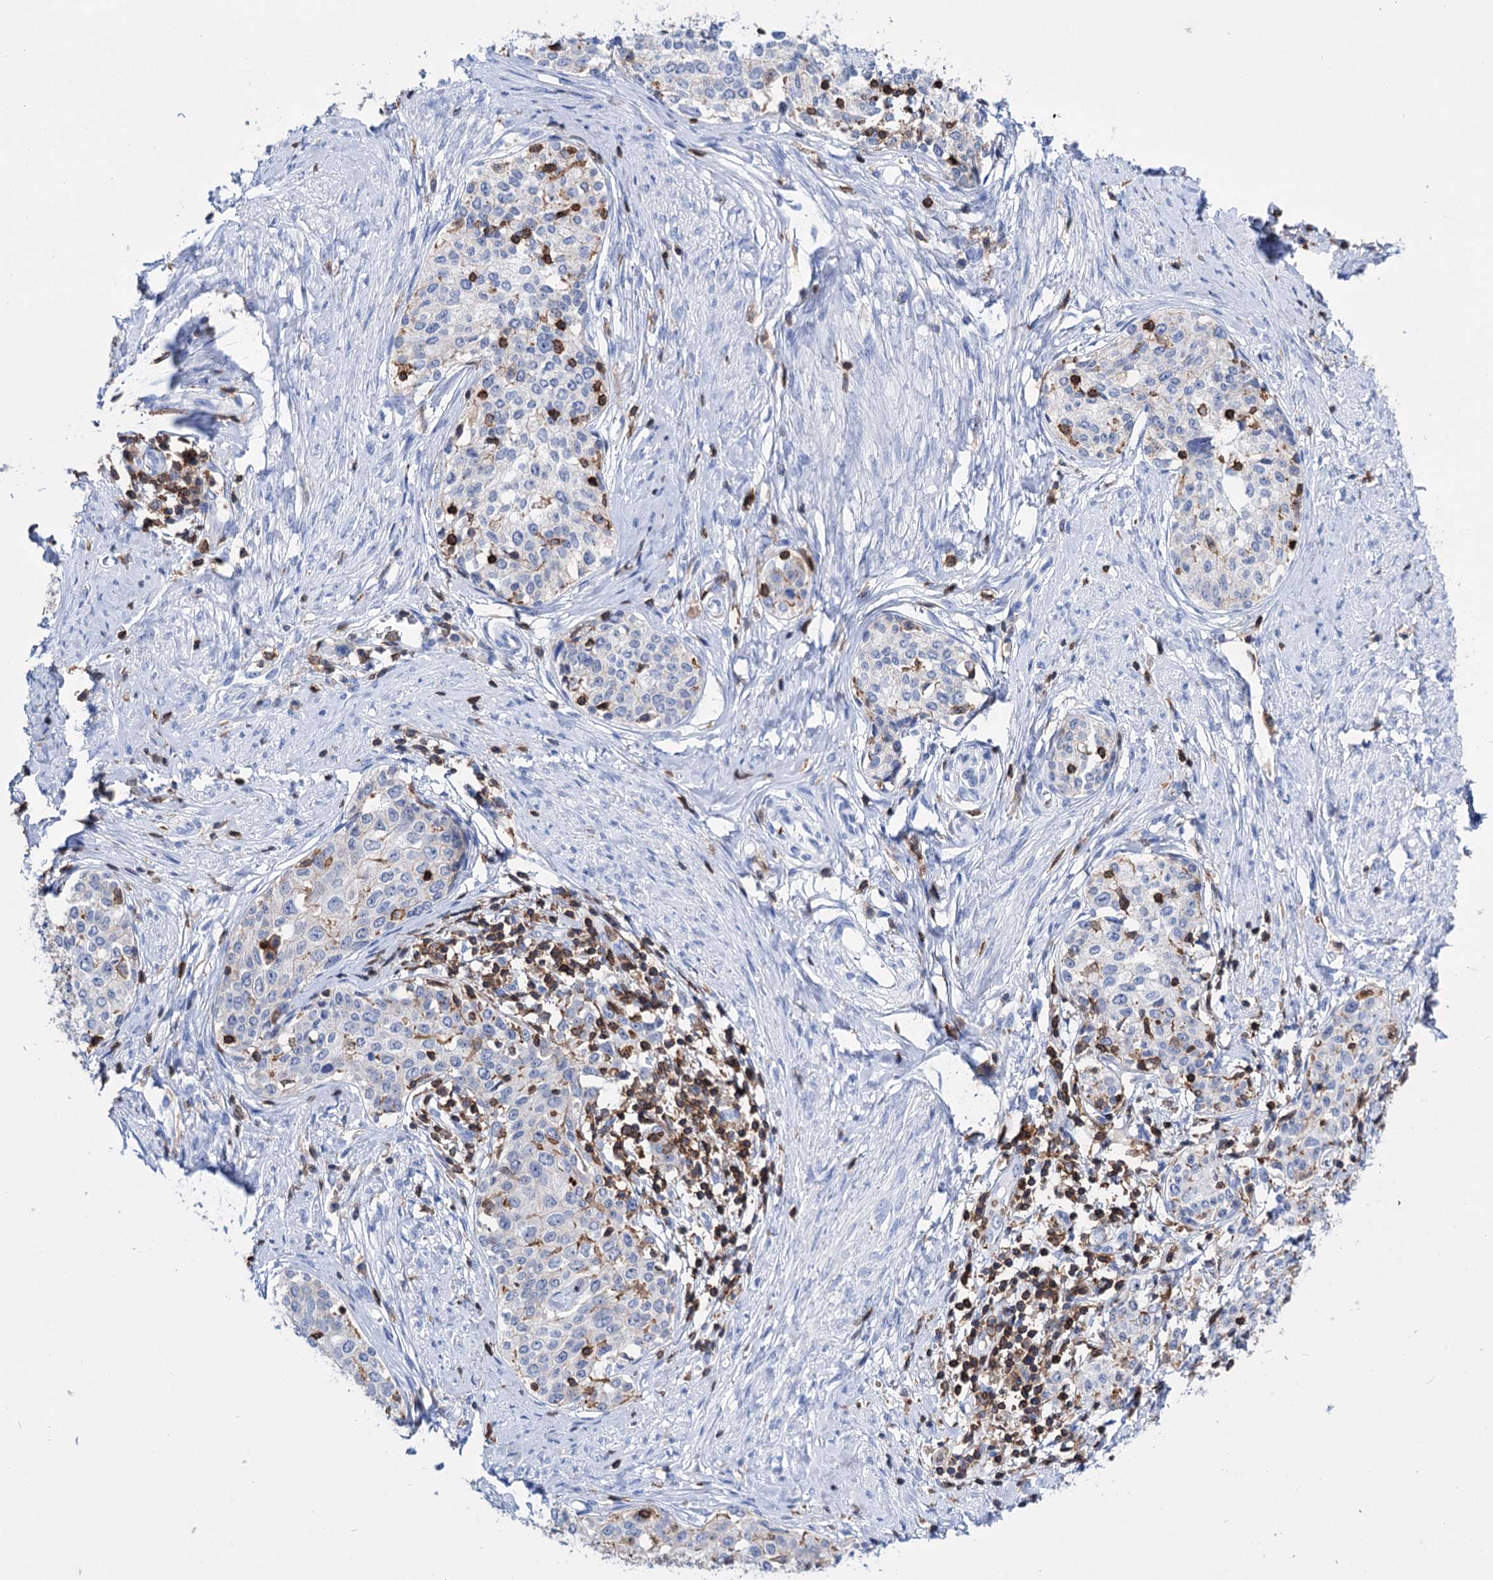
{"staining": {"intensity": "negative", "quantity": "none", "location": "none"}, "tissue": "cervical cancer", "cell_type": "Tumor cells", "image_type": "cancer", "snomed": [{"axis": "morphology", "description": "Squamous cell carcinoma, NOS"}, {"axis": "morphology", "description": "Adenocarcinoma, NOS"}, {"axis": "topography", "description": "Cervix"}], "caption": "Immunohistochemical staining of human cervical squamous cell carcinoma exhibits no significant expression in tumor cells.", "gene": "DEF6", "patient": {"sex": "female", "age": 52}}